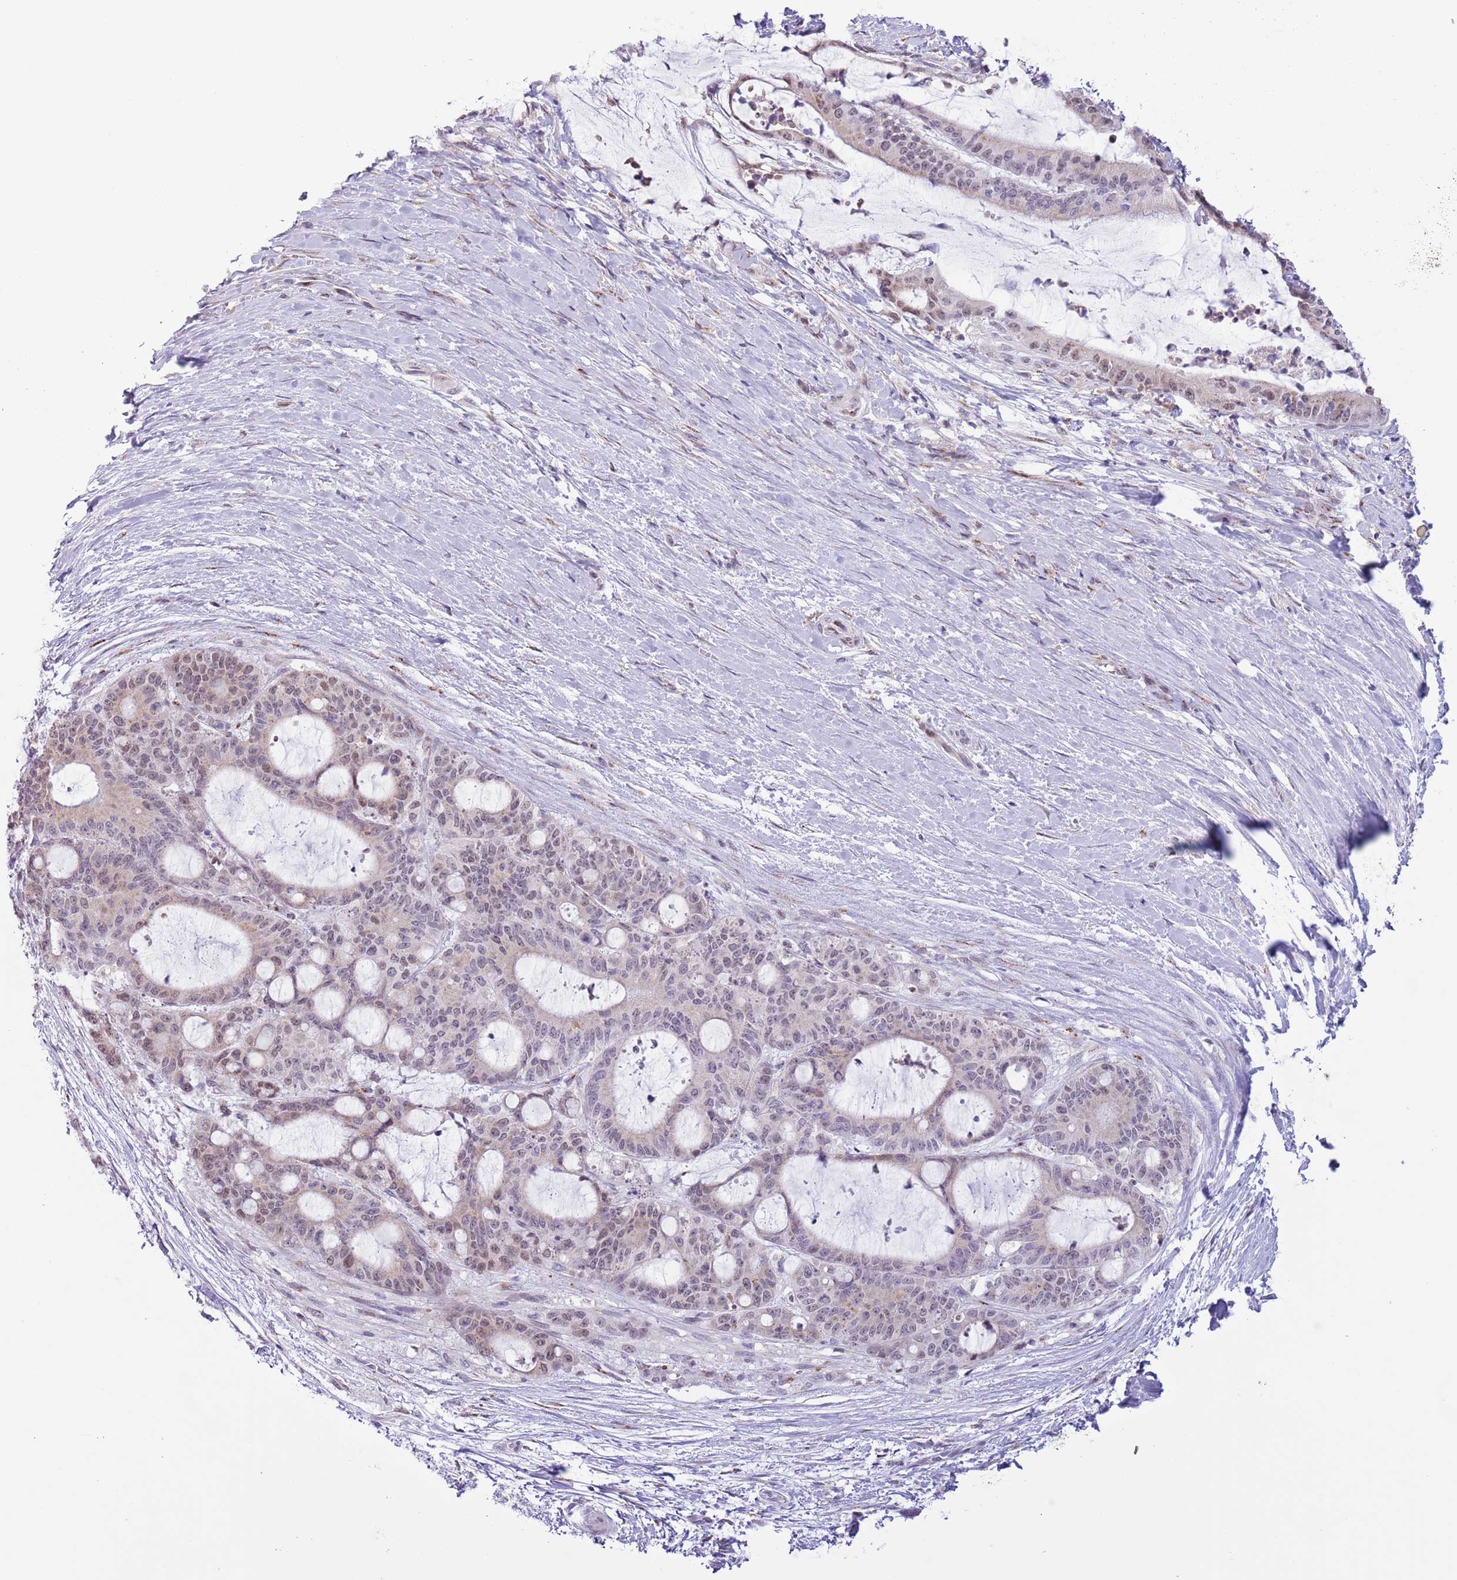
{"staining": {"intensity": "weak", "quantity": "25%-75%", "location": "nuclear"}, "tissue": "liver cancer", "cell_type": "Tumor cells", "image_type": "cancer", "snomed": [{"axis": "morphology", "description": "Normal tissue, NOS"}, {"axis": "morphology", "description": "Cholangiocarcinoma"}, {"axis": "topography", "description": "Liver"}, {"axis": "topography", "description": "Peripheral nerve tissue"}], "caption": "Weak nuclear protein positivity is seen in approximately 25%-75% of tumor cells in liver cancer.", "gene": "ZNF576", "patient": {"sex": "female", "age": 73}}